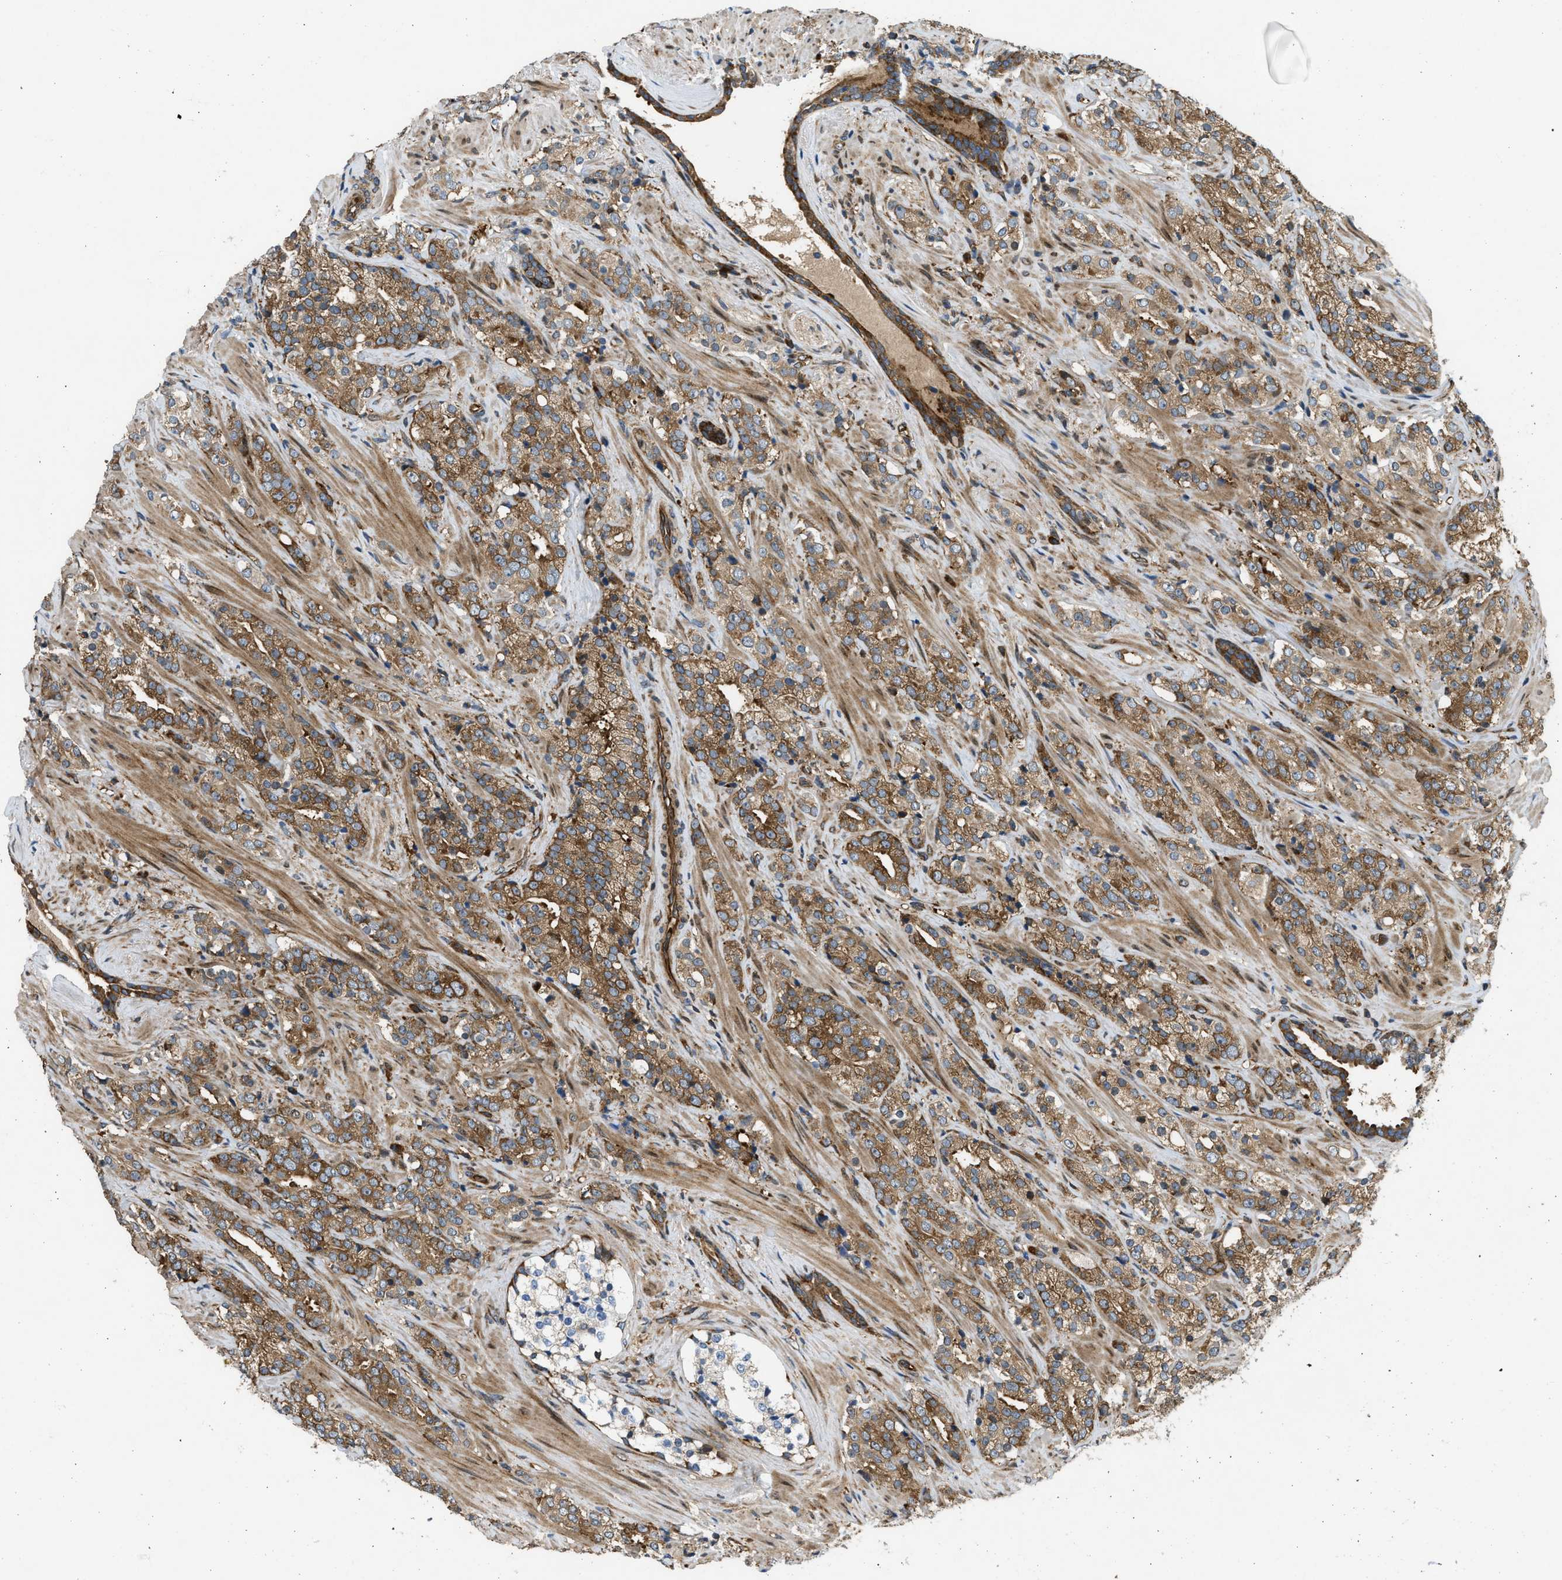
{"staining": {"intensity": "strong", "quantity": ">75%", "location": "cytoplasmic/membranous"}, "tissue": "prostate cancer", "cell_type": "Tumor cells", "image_type": "cancer", "snomed": [{"axis": "morphology", "description": "Adenocarcinoma, High grade"}, {"axis": "topography", "description": "Prostate"}], "caption": "Immunohistochemistry (IHC) histopathology image of prostate high-grade adenocarcinoma stained for a protein (brown), which demonstrates high levels of strong cytoplasmic/membranous expression in about >75% of tumor cells.", "gene": "RASGRF2", "patient": {"sex": "male", "age": 71}}